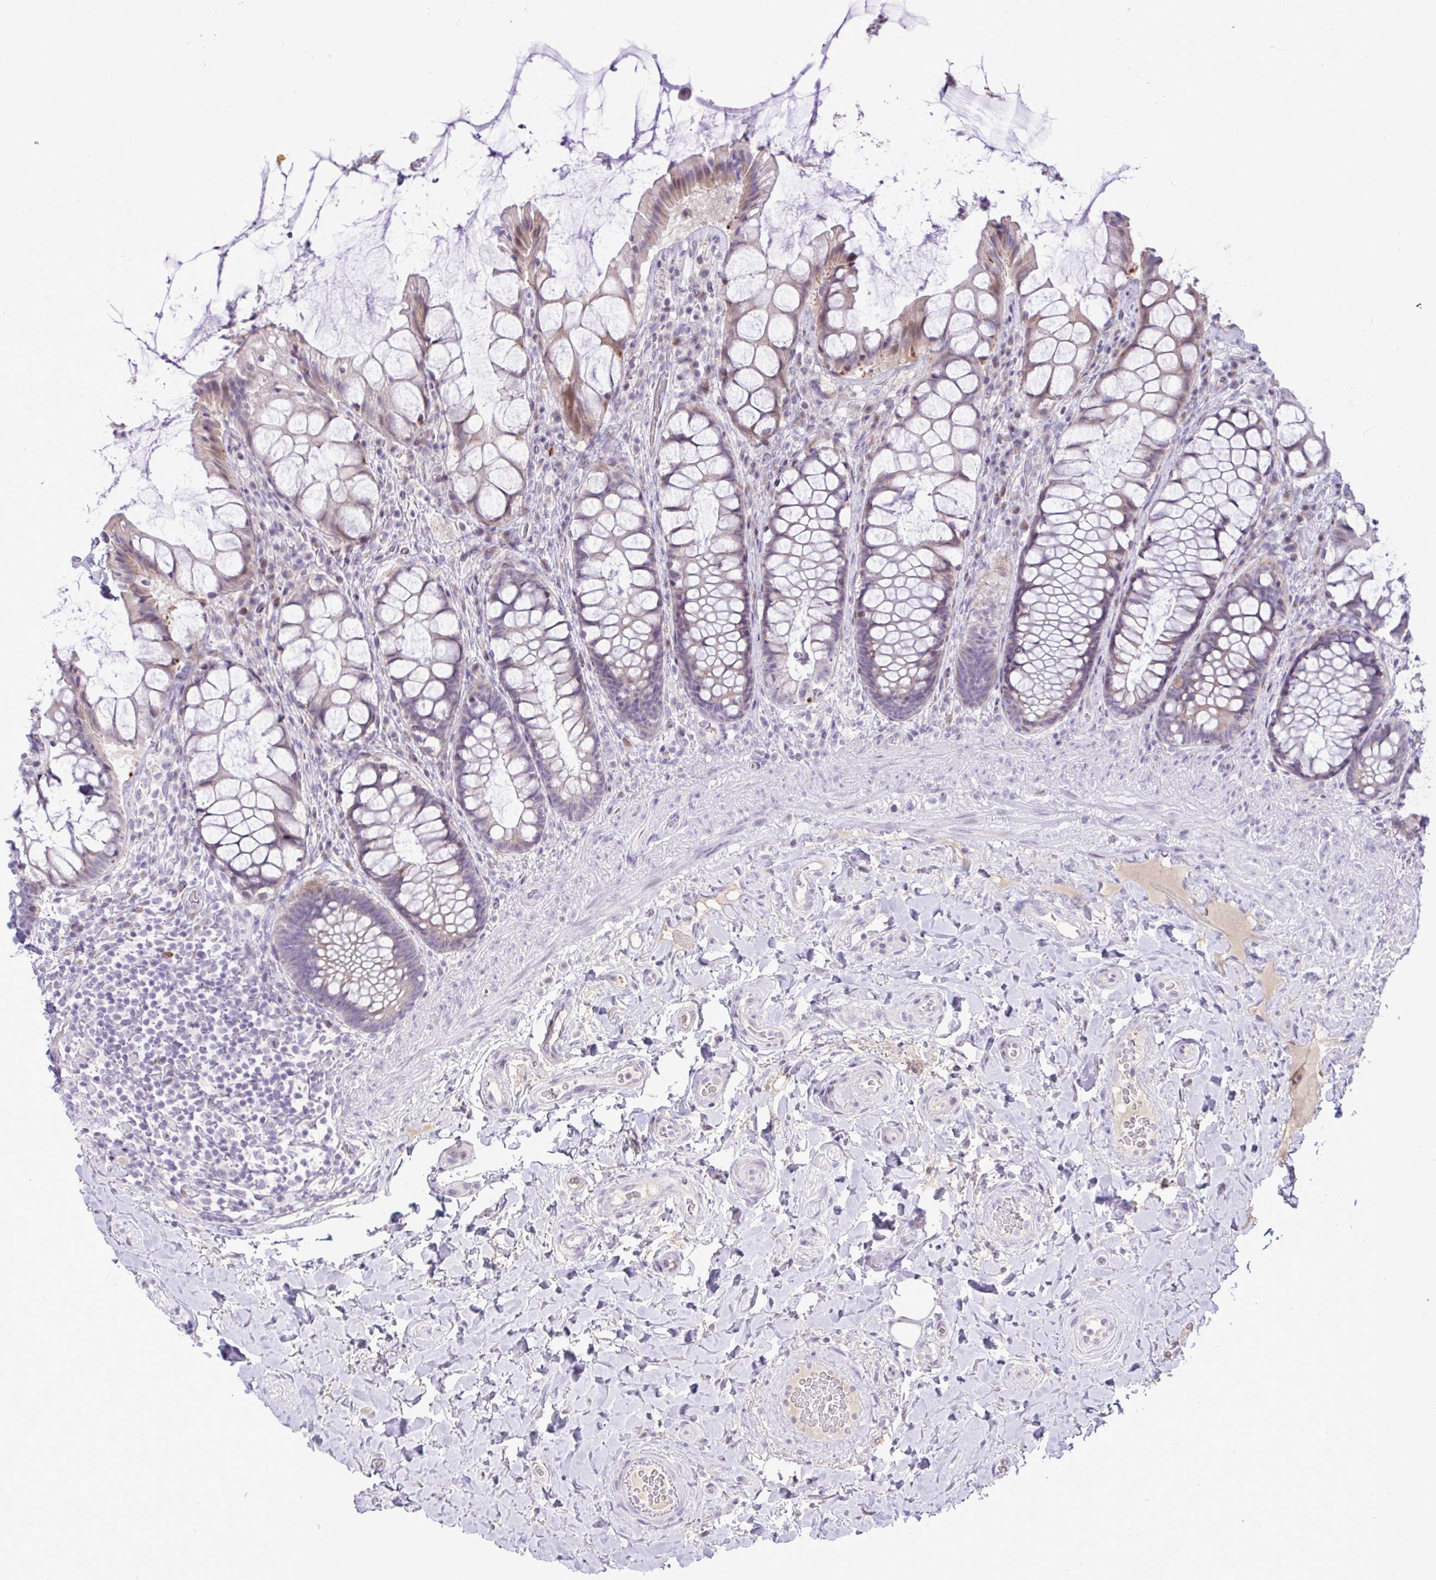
{"staining": {"intensity": "moderate", "quantity": "25%-75%", "location": "cytoplasmic/membranous,nuclear"}, "tissue": "rectum", "cell_type": "Glandular cells", "image_type": "normal", "snomed": [{"axis": "morphology", "description": "Normal tissue, NOS"}, {"axis": "topography", "description": "Rectum"}], "caption": "Immunohistochemical staining of unremarkable human rectum exhibits 25%-75% levels of moderate cytoplasmic/membranous,nuclear protein positivity in approximately 25%-75% of glandular cells. The protein is shown in brown color, while the nuclei are stained blue.", "gene": "EPOP", "patient": {"sex": "female", "age": 58}}